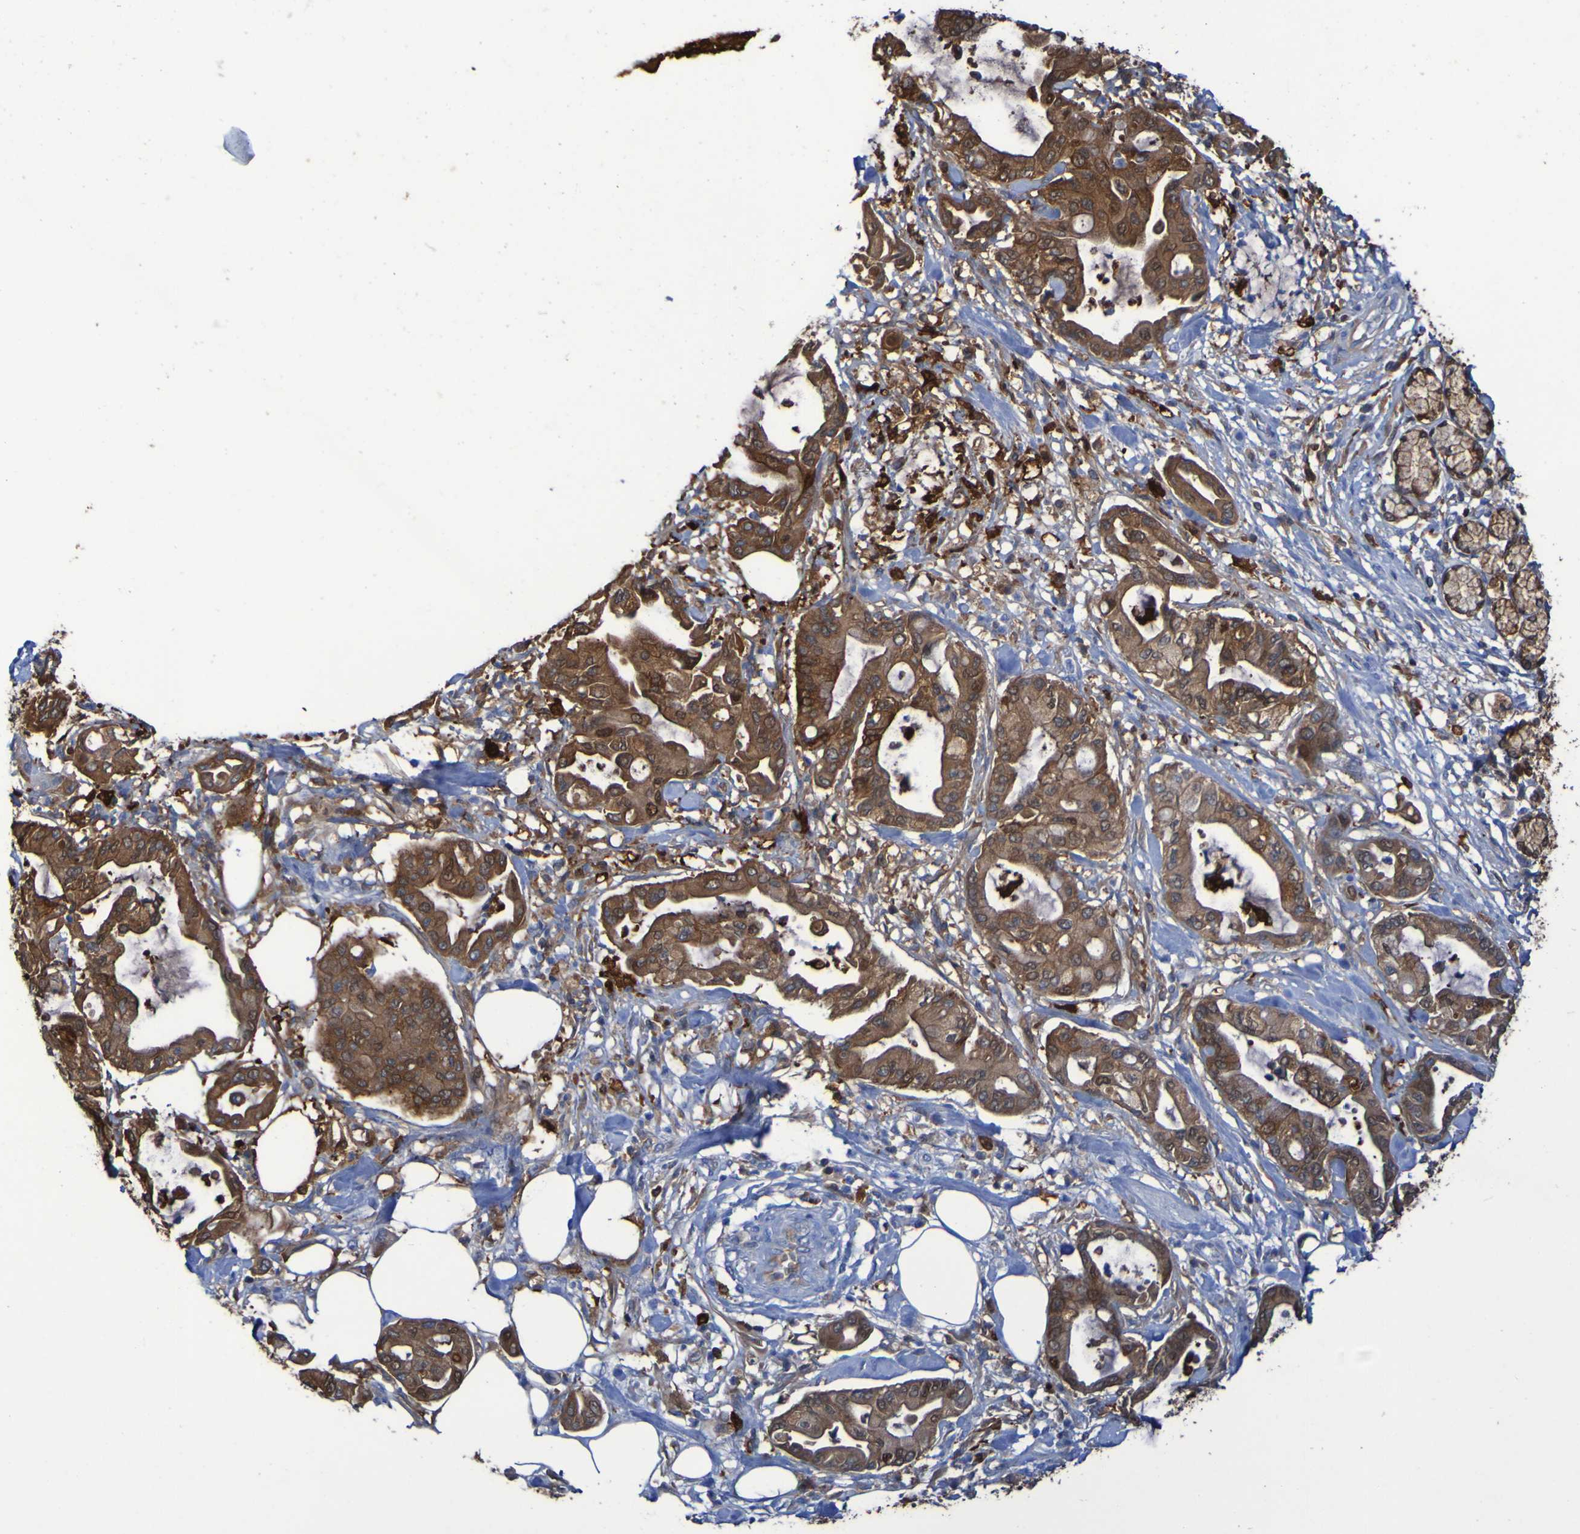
{"staining": {"intensity": "moderate", "quantity": ">75%", "location": "cytoplasmic/membranous"}, "tissue": "pancreatic cancer", "cell_type": "Tumor cells", "image_type": "cancer", "snomed": [{"axis": "morphology", "description": "Adenocarcinoma, NOS"}, {"axis": "morphology", "description": "Adenocarcinoma, metastatic, NOS"}, {"axis": "topography", "description": "Lymph node"}, {"axis": "topography", "description": "Pancreas"}, {"axis": "topography", "description": "Duodenum"}], "caption": "Tumor cells reveal medium levels of moderate cytoplasmic/membranous expression in approximately >75% of cells in human pancreatic adenocarcinoma.", "gene": "MPPE1", "patient": {"sex": "female", "age": 64}}